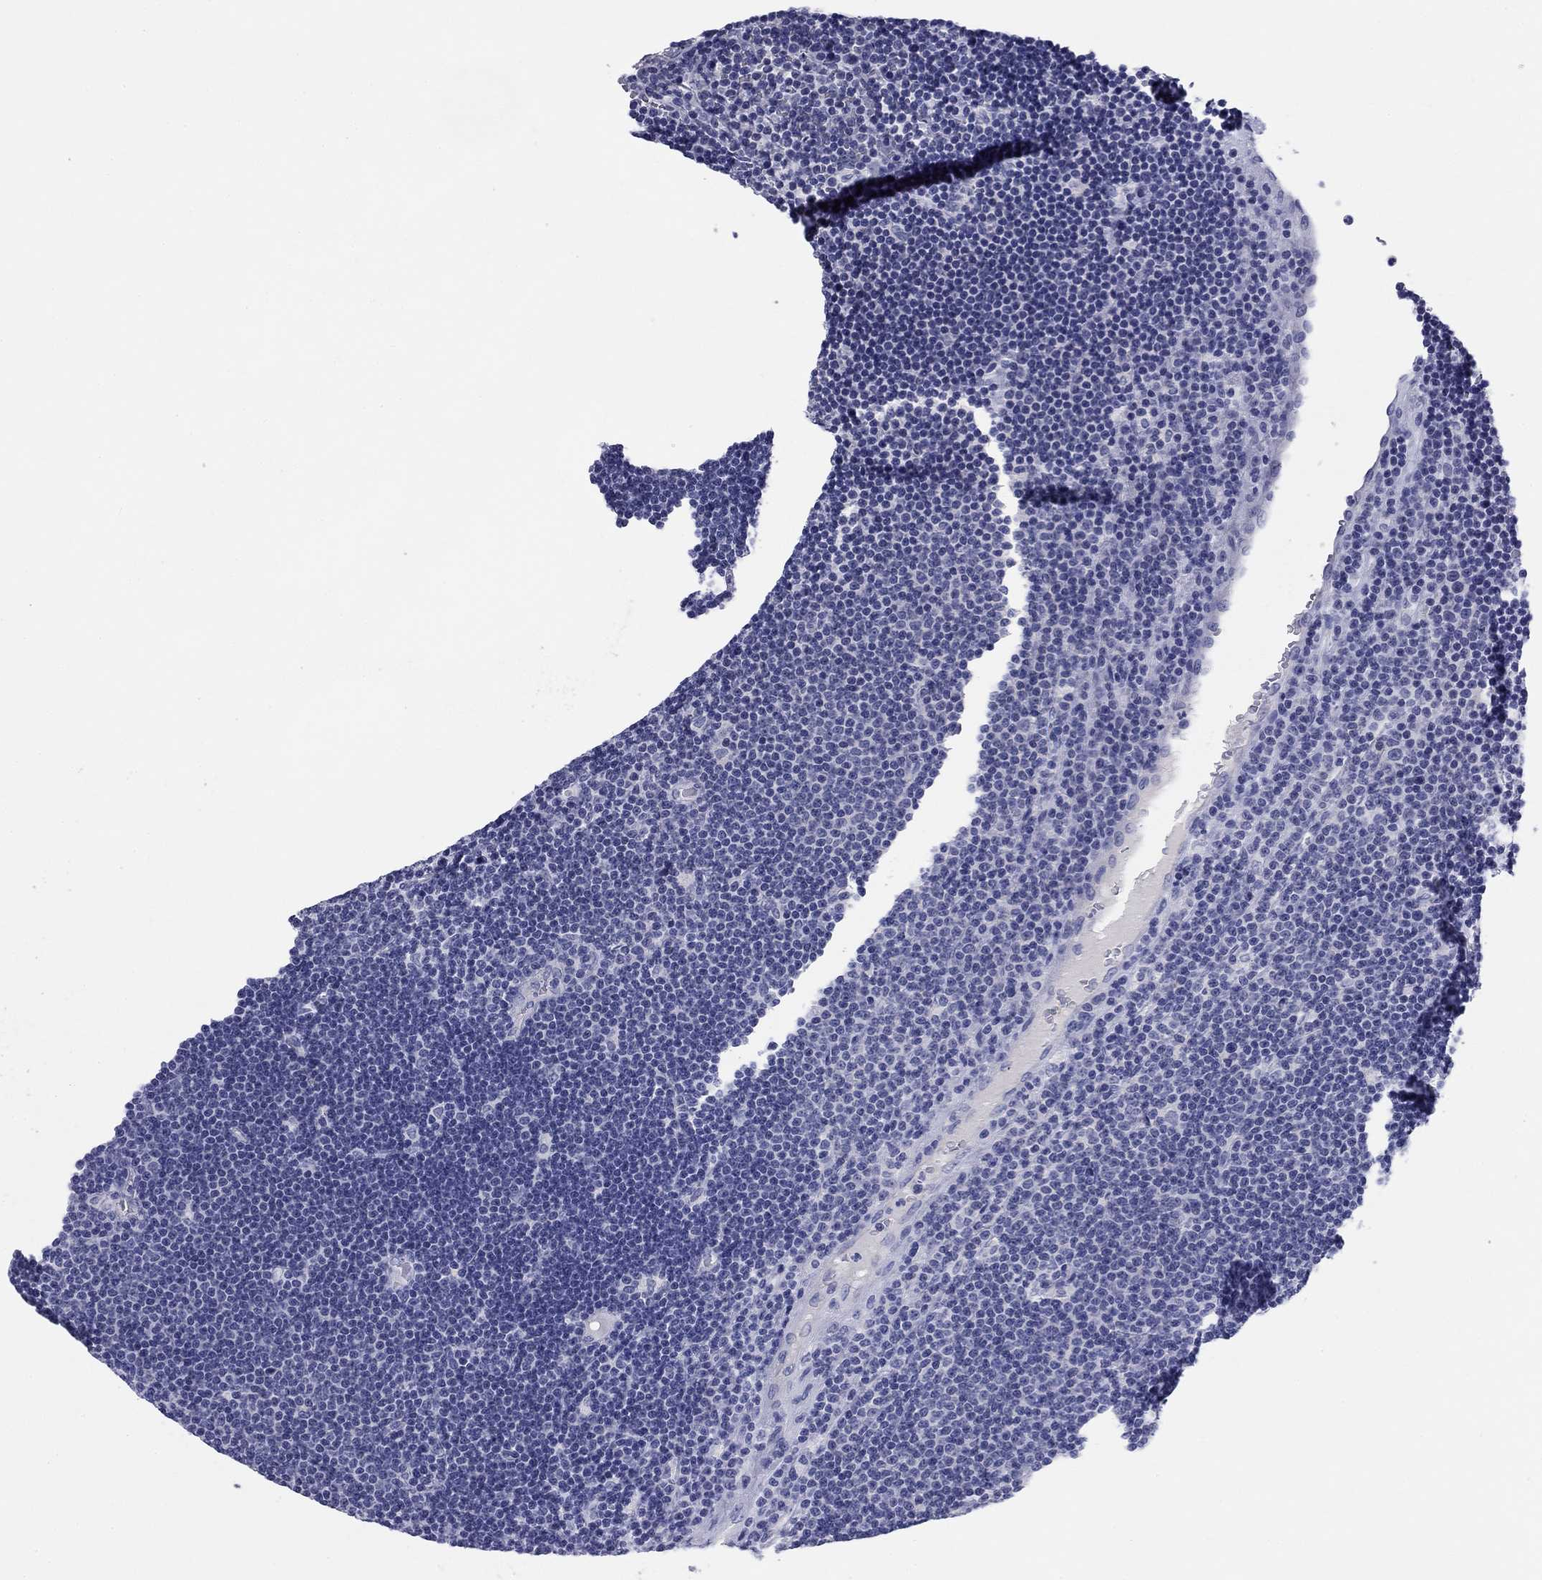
{"staining": {"intensity": "negative", "quantity": "none", "location": "none"}, "tissue": "lymphoma", "cell_type": "Tumor cells", "image_type": "cancer", "snomed": [{"axis": "morphology", "description": "Malignant lymphoma, non-Hodgkin's type, Low grade"}, {"axis": "topography", "description": "Brain"}], "caption": "Immunohistochemical staining of lymphoma demonstrates no significant staining in tumor cells.", "gene": "ABCC2", "patient": {"sex": "female", "age": 66}}